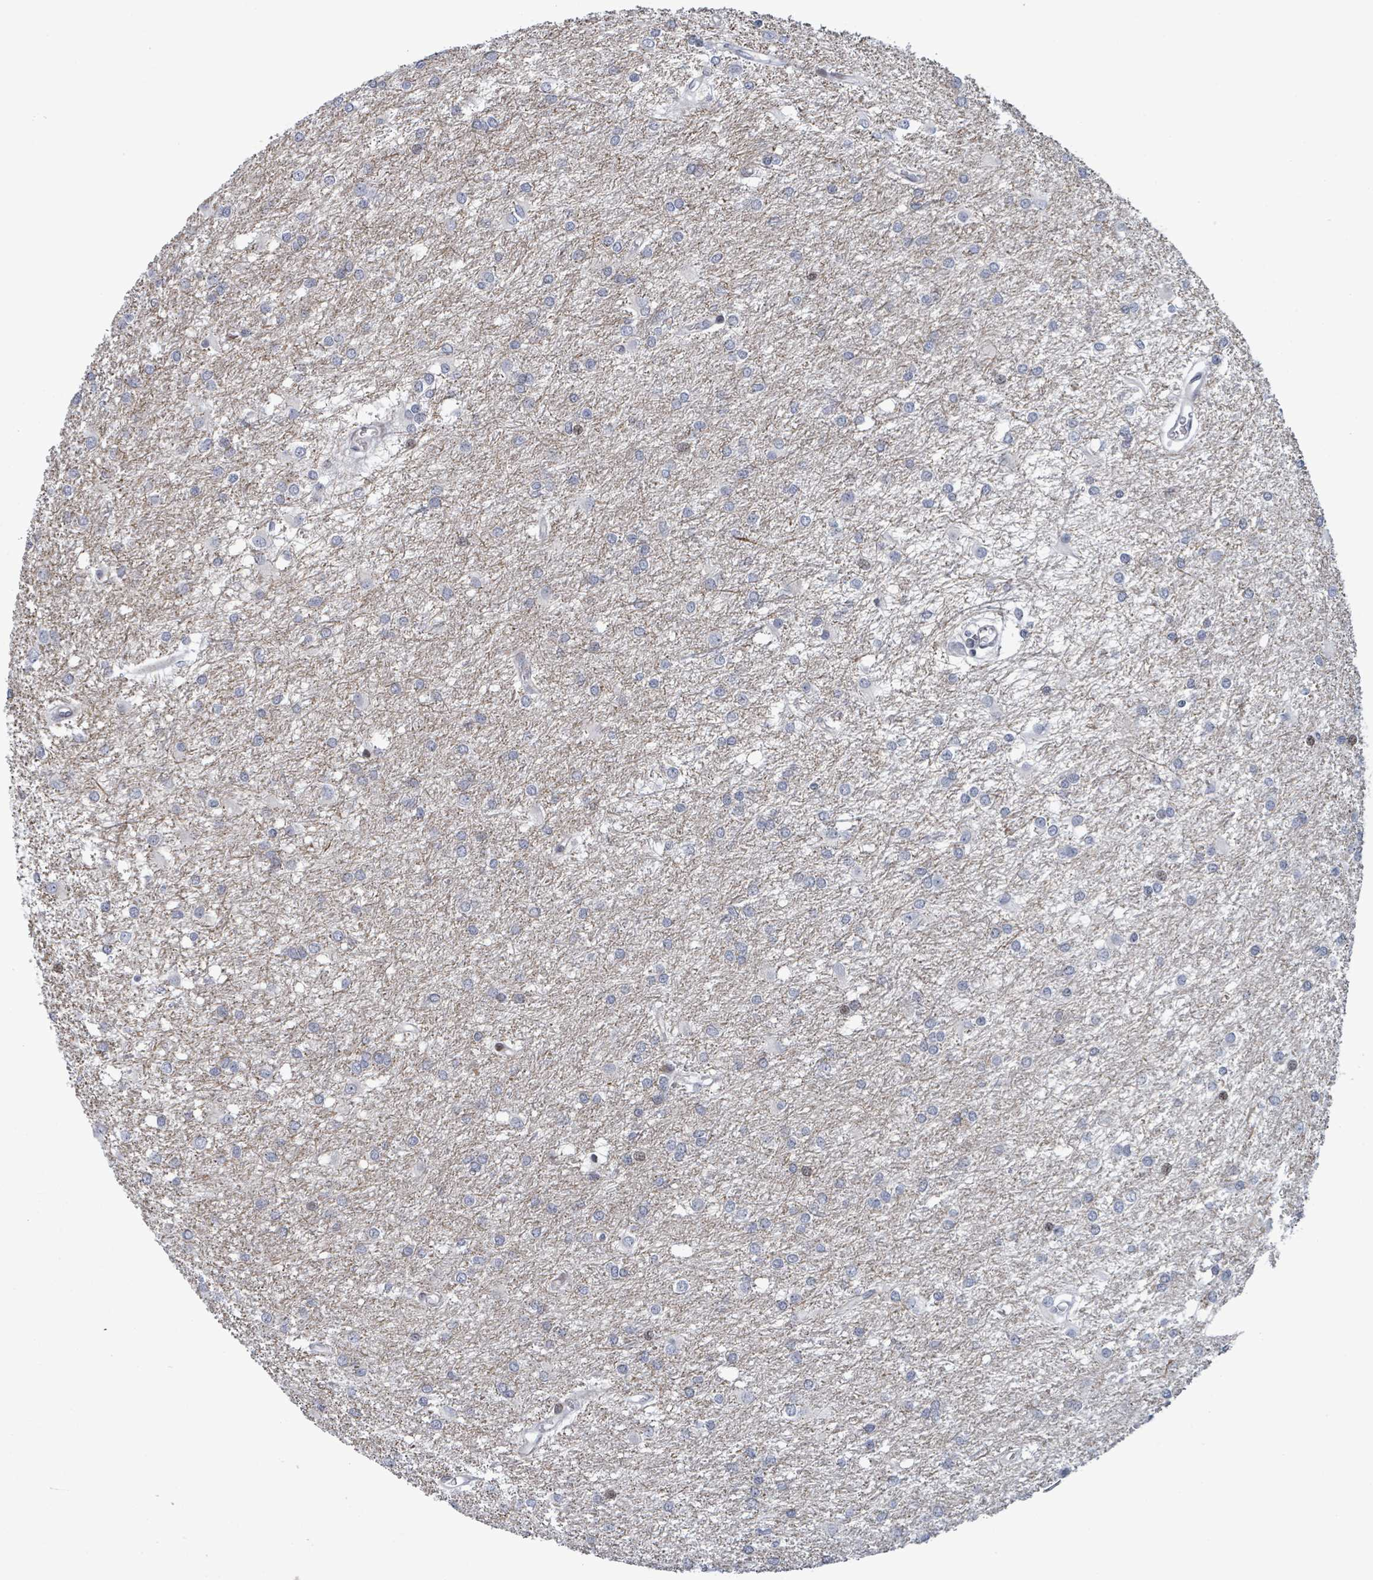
{"staining": {"intensity": "moderate", "quantity": "<25%", "location": "nuclear"}, "tissue": "glioma", "cell_type": "Tumor cells", "image_type": "cancer", "snomed": [{"axis": "morphology", "description": "Glioma, malignant, High grade"}, {"axis": "topography", "description": "Brain"}], "caption": "Malignant glioma (high-grade) tissue demonstrates moderate nuclear staining in about <25% of tumor cells, visualized by immunohistochemistry. (IHC, brightfield microscopy, high magnification).", "gene": "FNDC4", "patient": {"sex": "female", "age": 50}}